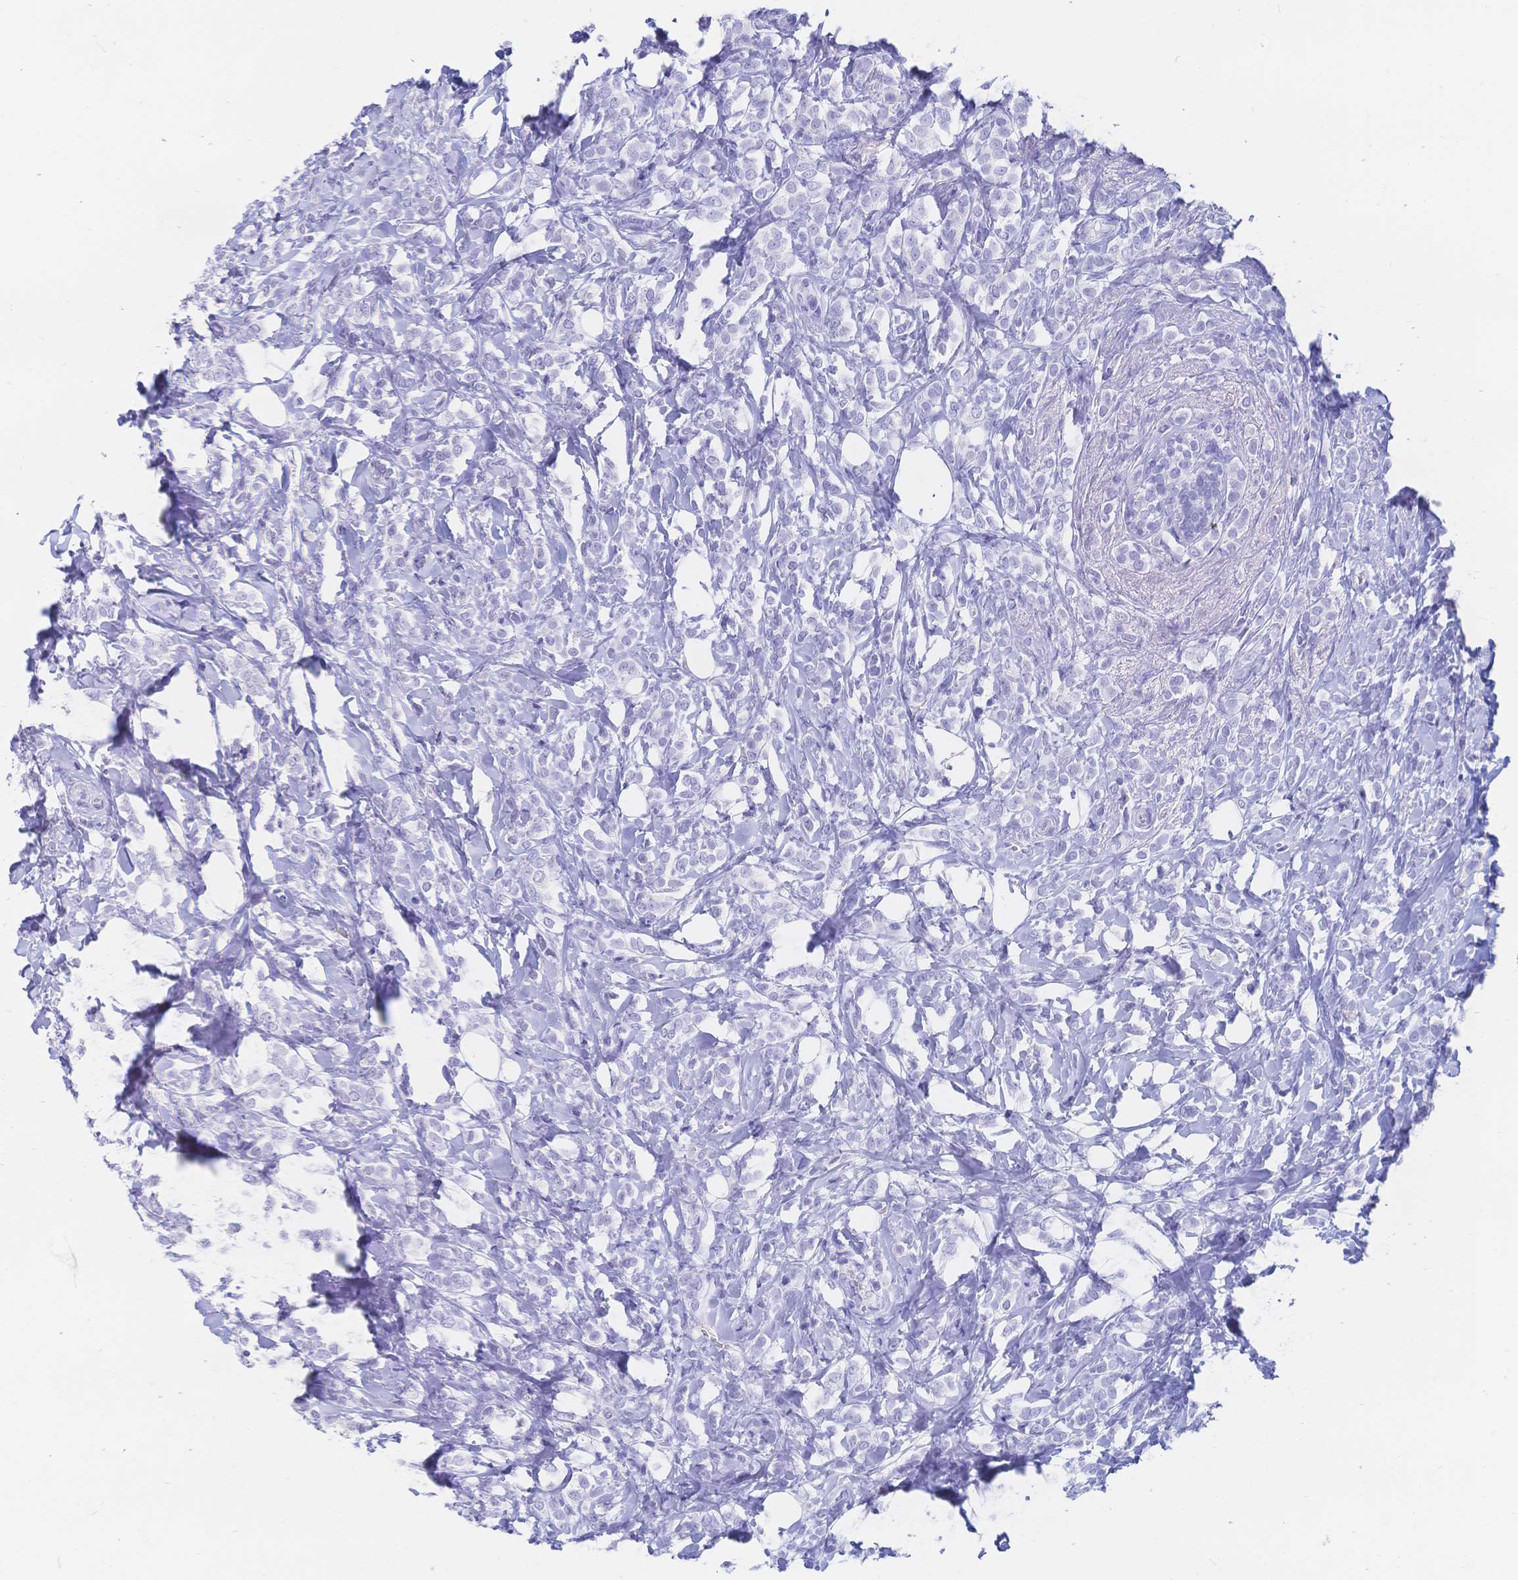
{"staining": {"intensity": "negative", "quantity": "none", "location": "none"}, "tissue": "breast cancer", "cell_type": "Tumor cells", "image_type": "cancer", "snomed": [{"axis": "morphology", "description": "Lobular carcinoma"}, {"axis": "topography", "description": "Breast"}], "caption": "This is an immunohistochemistry image of lobular carcinoma (breast). There is no staining in tumor cells.", "gene": "MEP1B", "patient": {"sex": "female", "age": 49}}